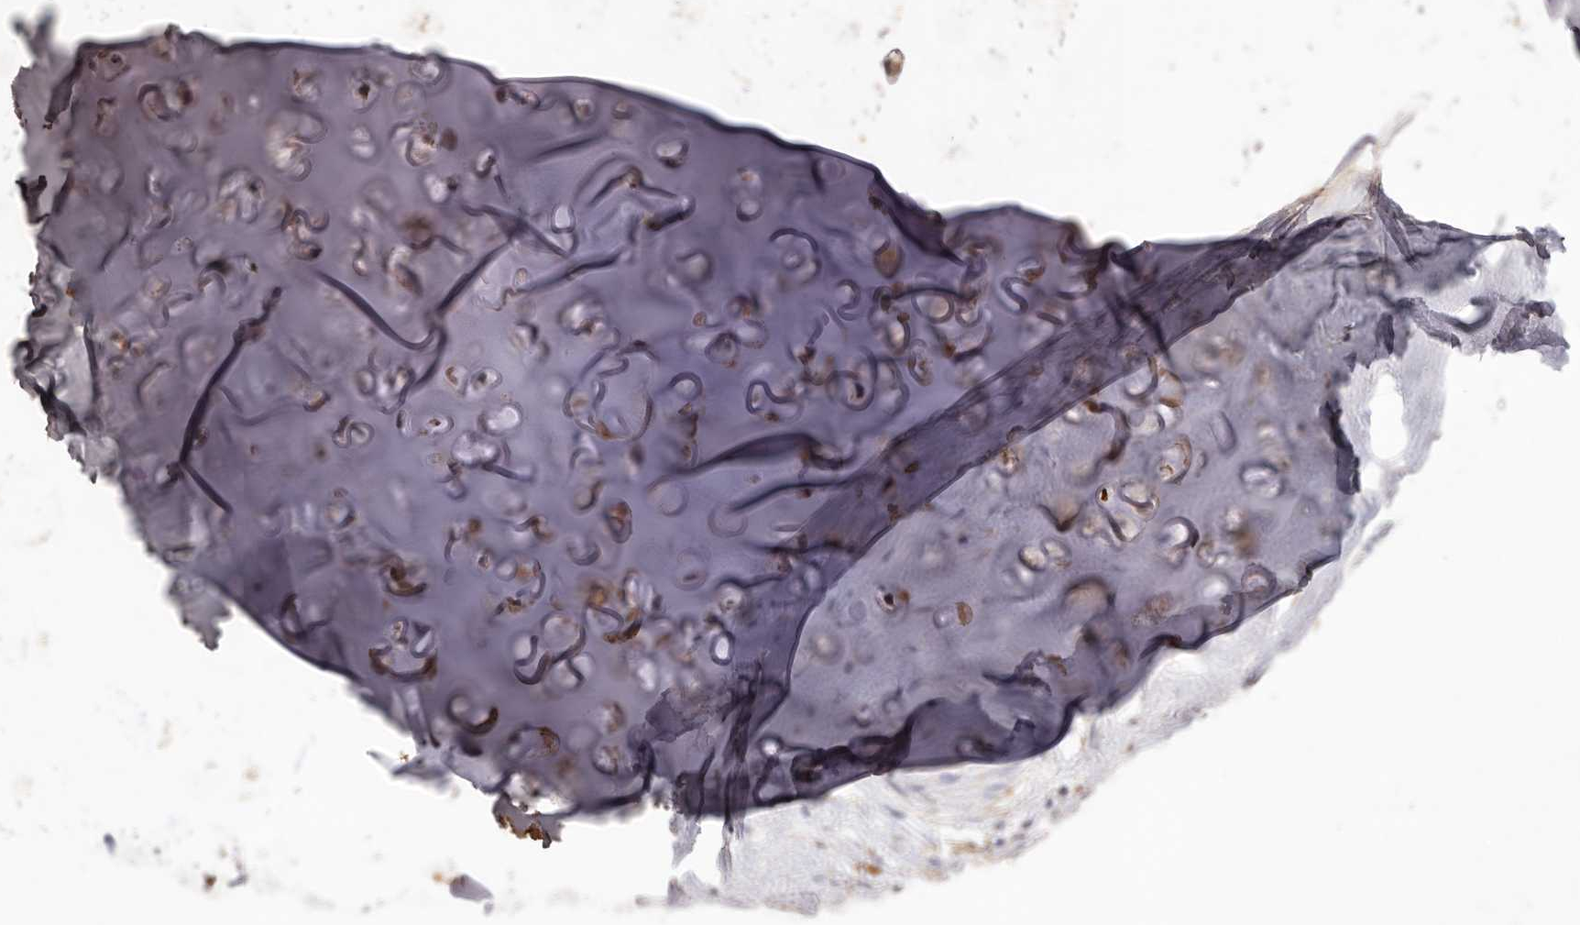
{"staining": {"intensity": "weak", "quantity": ">75%", "location": "cytoplasmic/membranous"}, "tissue": "adipose tissue", "cell_type": "Adipocytes", "image_type": "normal", "snomed": [{"axis": "morphology", "description": "Normal tissue, NOS"}, {"axis": "morphology", "description": "Basal cell carcinoma"}, {"axis": "topography", "description": "Cartilage tissue"}, {"axis": "topography", "description": "Nasopharynx"}, {"axis": "topography", "description": "Oral tissue"}], "caption": "Protein analysis of benign adipose tissue displays weak cytoplasmic/membranous expression in about >75% of adipocytes.", "gene": "PRSS27", "patient": {"sex": "female", "age": 77}}